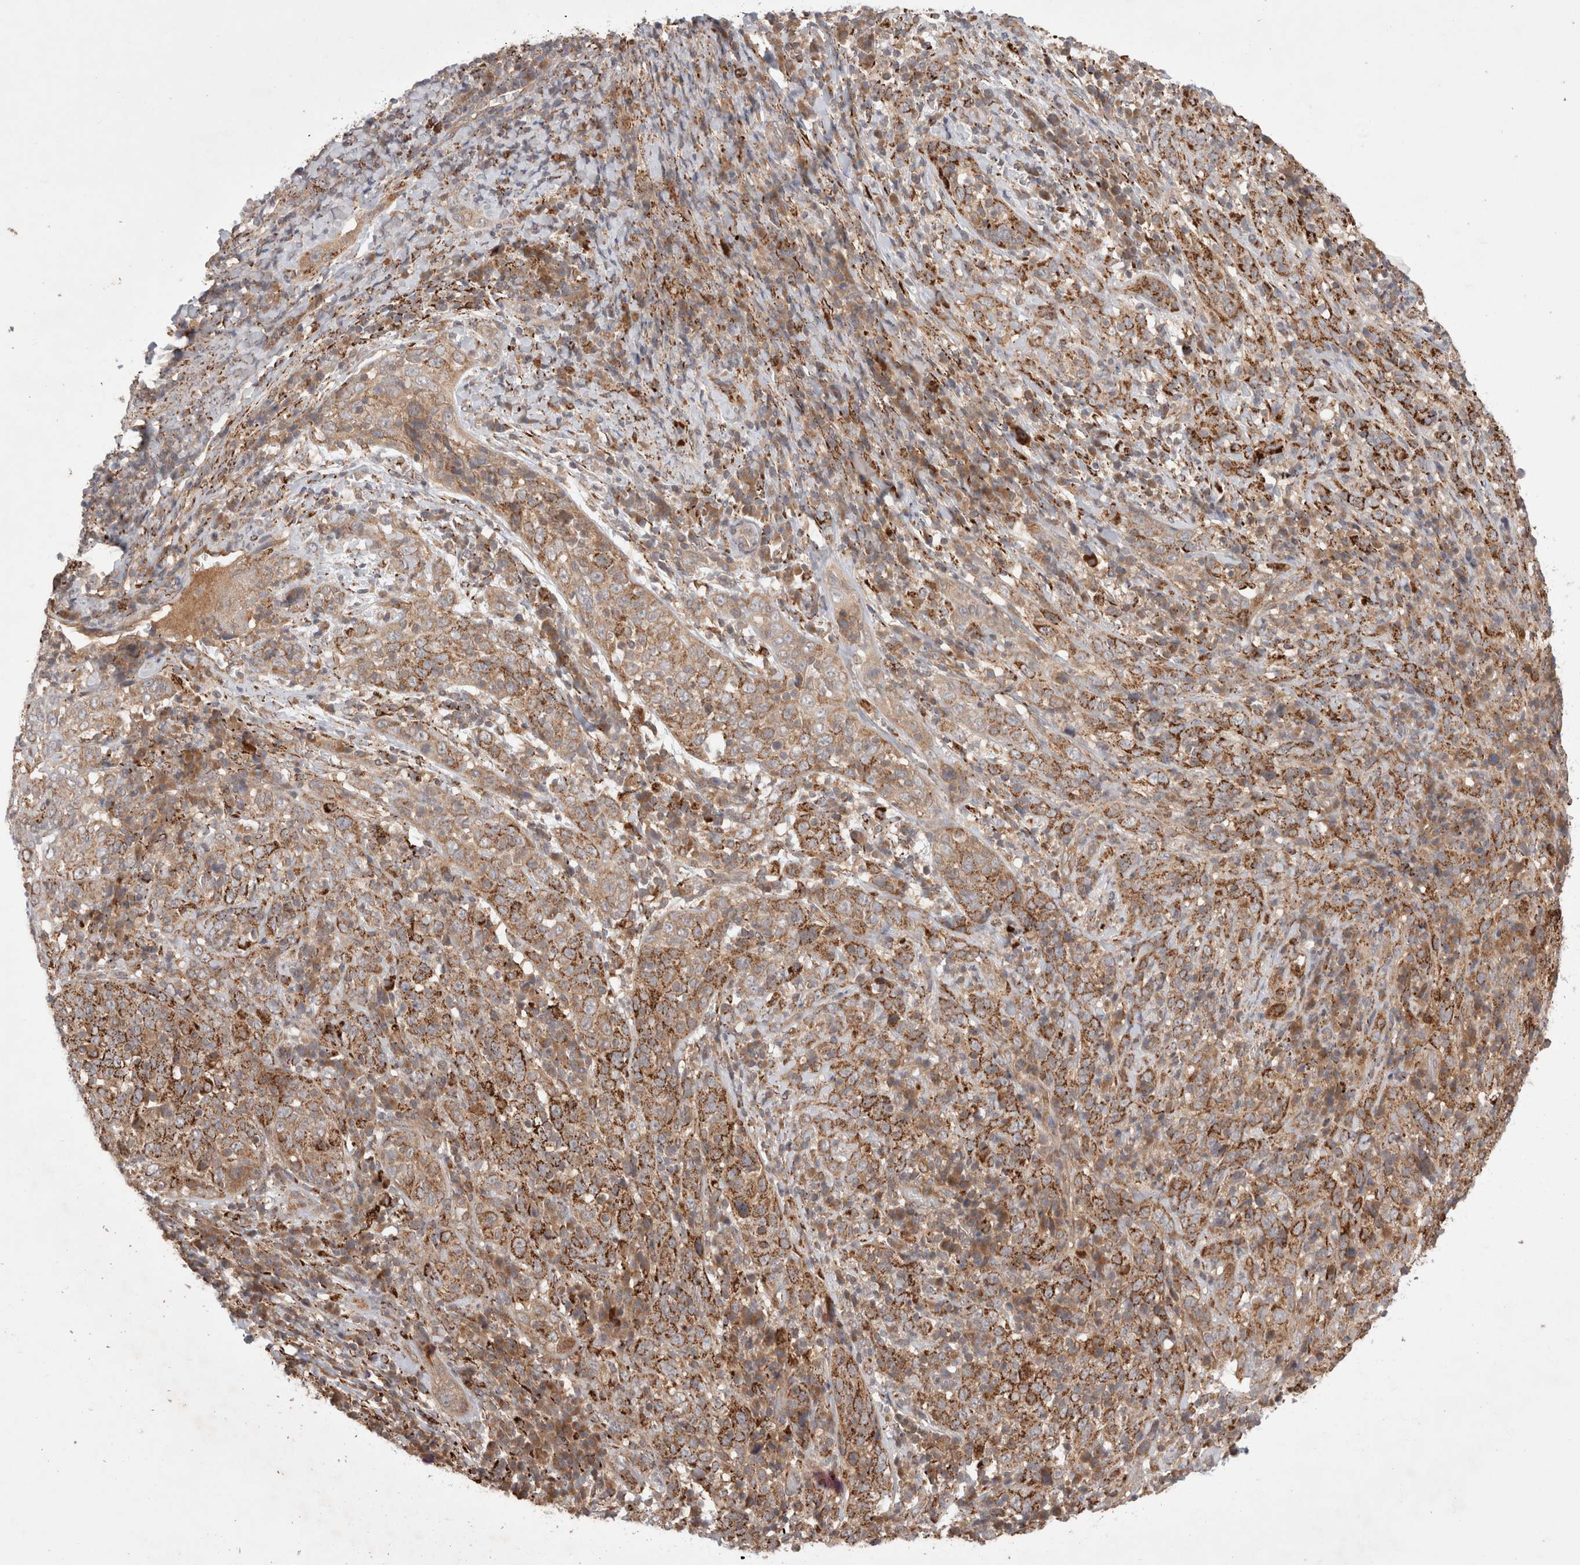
{"staining": {"intensity": "strong", "quantity": ">75%", "location": "cytoplasmic/membranous"}, "tissue": "cervical cancer", "cell_type": "Tumor cells", "image_type": "cancer", "snomed": [{"axis": "morphology", "description": "Squamous cell carcinoma, NOS"}, {"axis": "topography", "description": "Cervix"}], "caption": "Immunohistochemical staining of human squamous cell carcinoma (cervical) exhibits high levels of strong cytoplasmic/membranous expression in about >75% of tumor cells.", "gene": "HROB", "patient": {"sex": "female", "age": 46}}